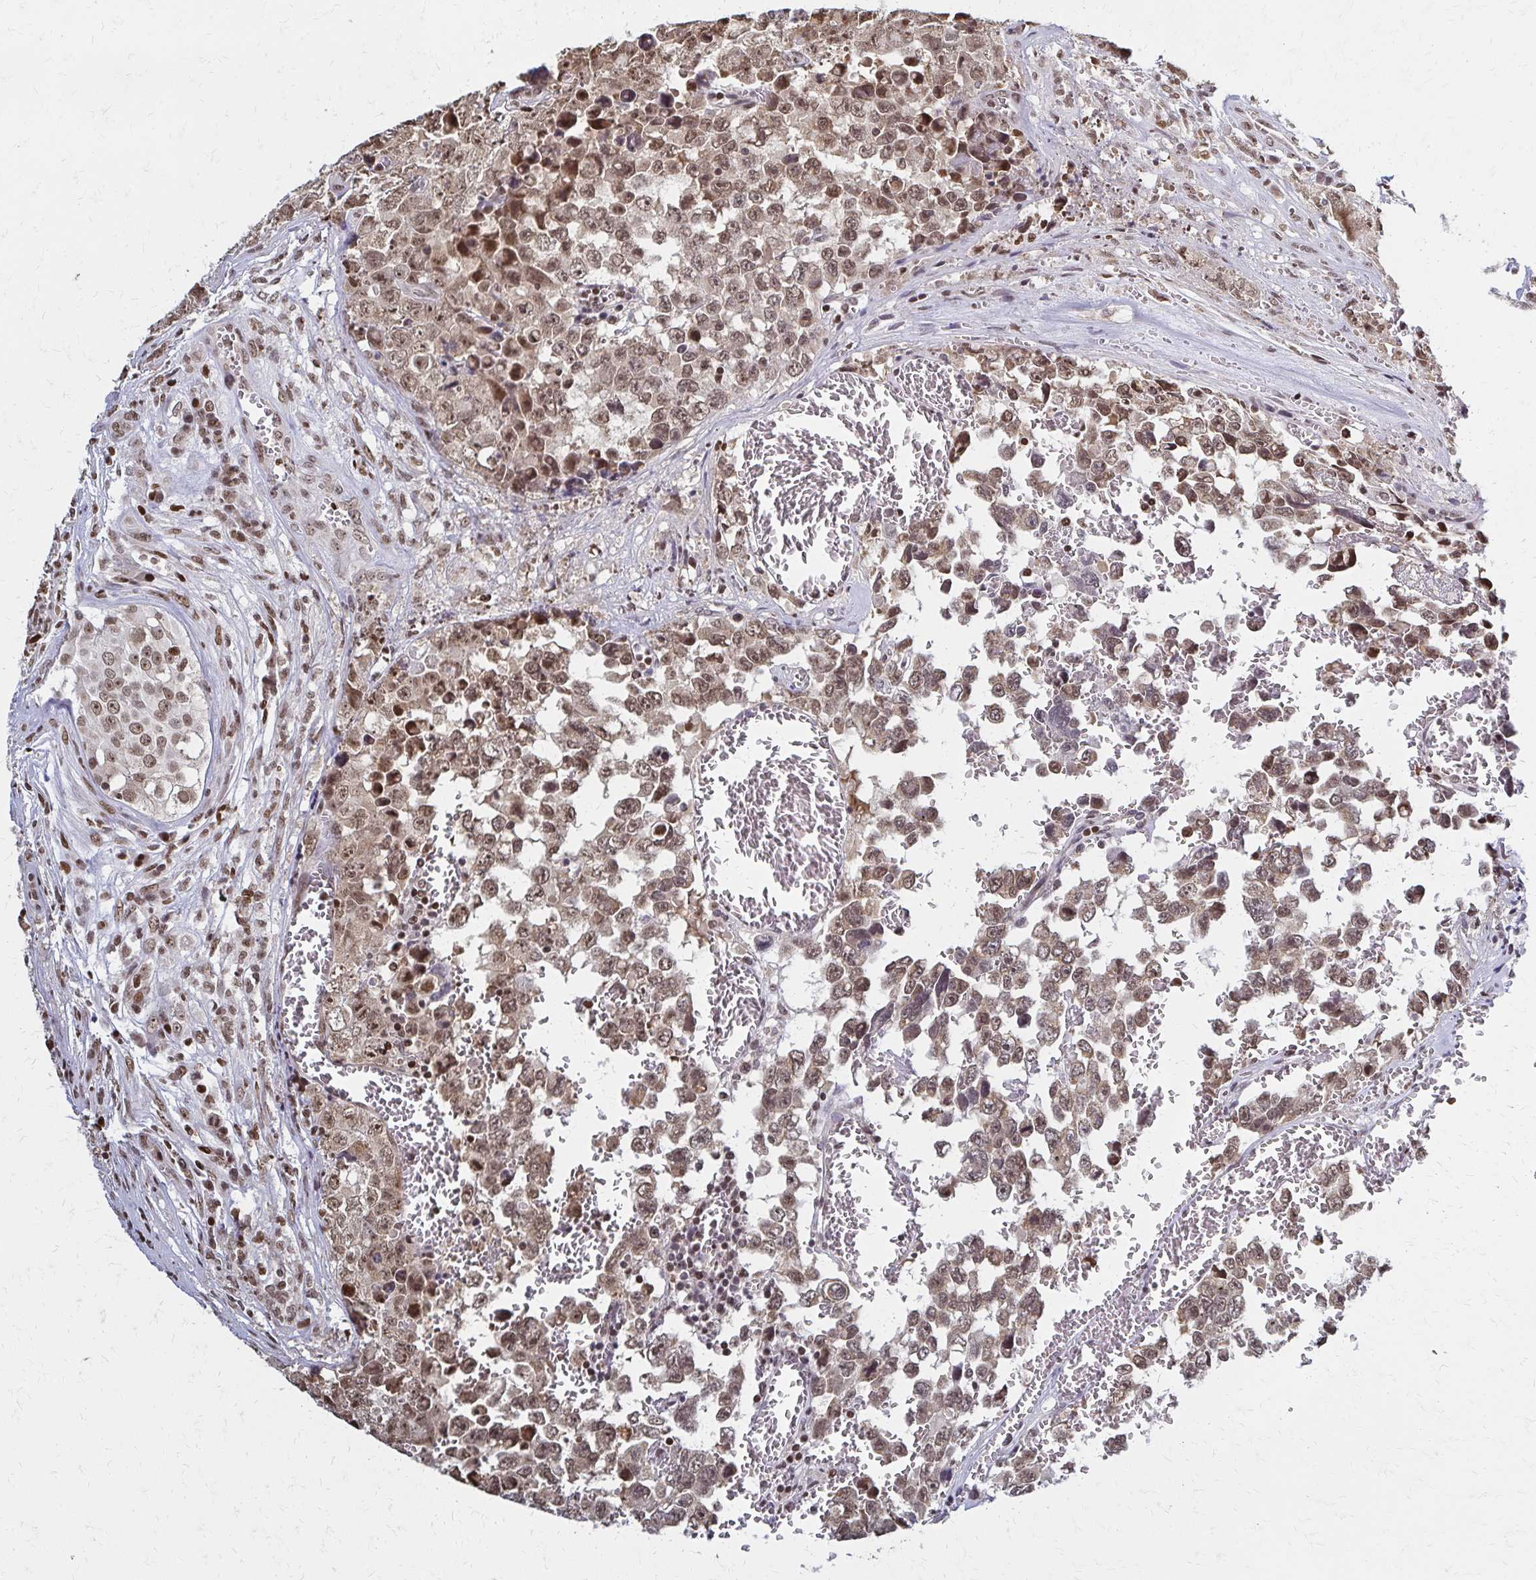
{"staining": {"intensity": "weak", "quantity": "25%-75%", "location": "nuclear"}, "tissue": "testis cancer", "cell_type": "Tumor cells", "image_type": "cancer", "snomed": [{"axis": "morphology", "description": "Carcinoma, Embryonal, NOS"}, {"axis": "topography", "description": "Testis"}], "caption": "Immunohistochemical staining of human testis cancer shows low levels of weak nuclear protein staining in approximately 25%-75% of tumor cells. The staining is performed using DAB (3,3'-diaminobenzidine) brown chromogen to label protein expression. The nuclei are counter-stained blue using hematoxylin.", "gene": "HOXA9", "patient": {"sex": "male", "age": 18}}